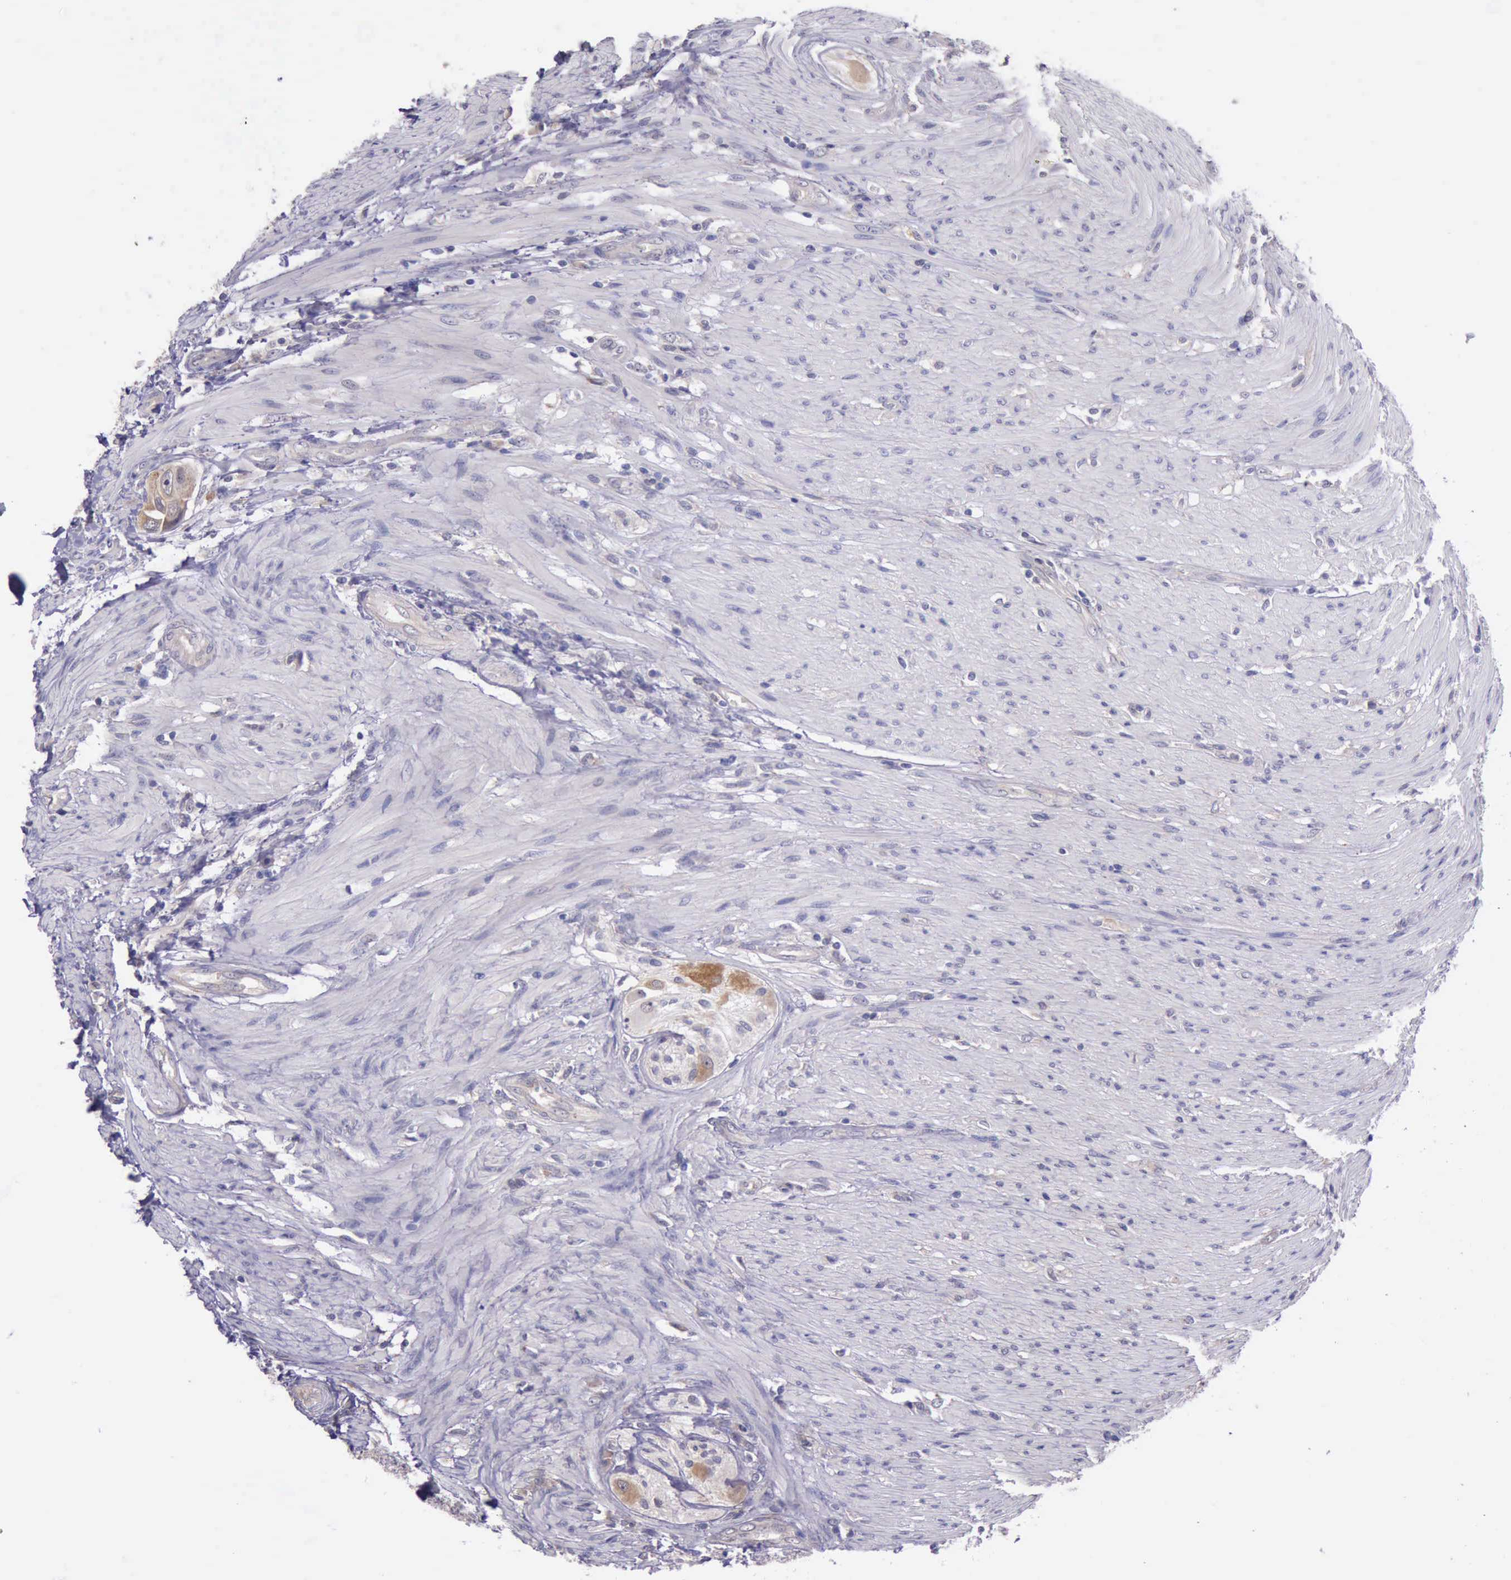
{"staining": {"intensity": "moderate", "quantity": "25%-75%", "location": "cytoplasmic/membranous"}, "tissue": "colorectal cancer", "cell_type": "Tumor cells", "image_type": "cancer", "snomed": [{"axis": "morphology", "description": "Adenocarcinoma, NOS"}, {"axis": "topography", "description": "Colon"}], "caption": "Protein expression analysis of colorectal cancer (adenocarcinoma) displays moderate cytoplasmic/membranous staining in approximately 25%-75% of tumor cells. (DAB (3,3'-diaminobenzidine) = brown stain, brightfield microscopy at high magnification).", "gene": "PLEK2", "patient": {"sex": "female", "age": 46}}